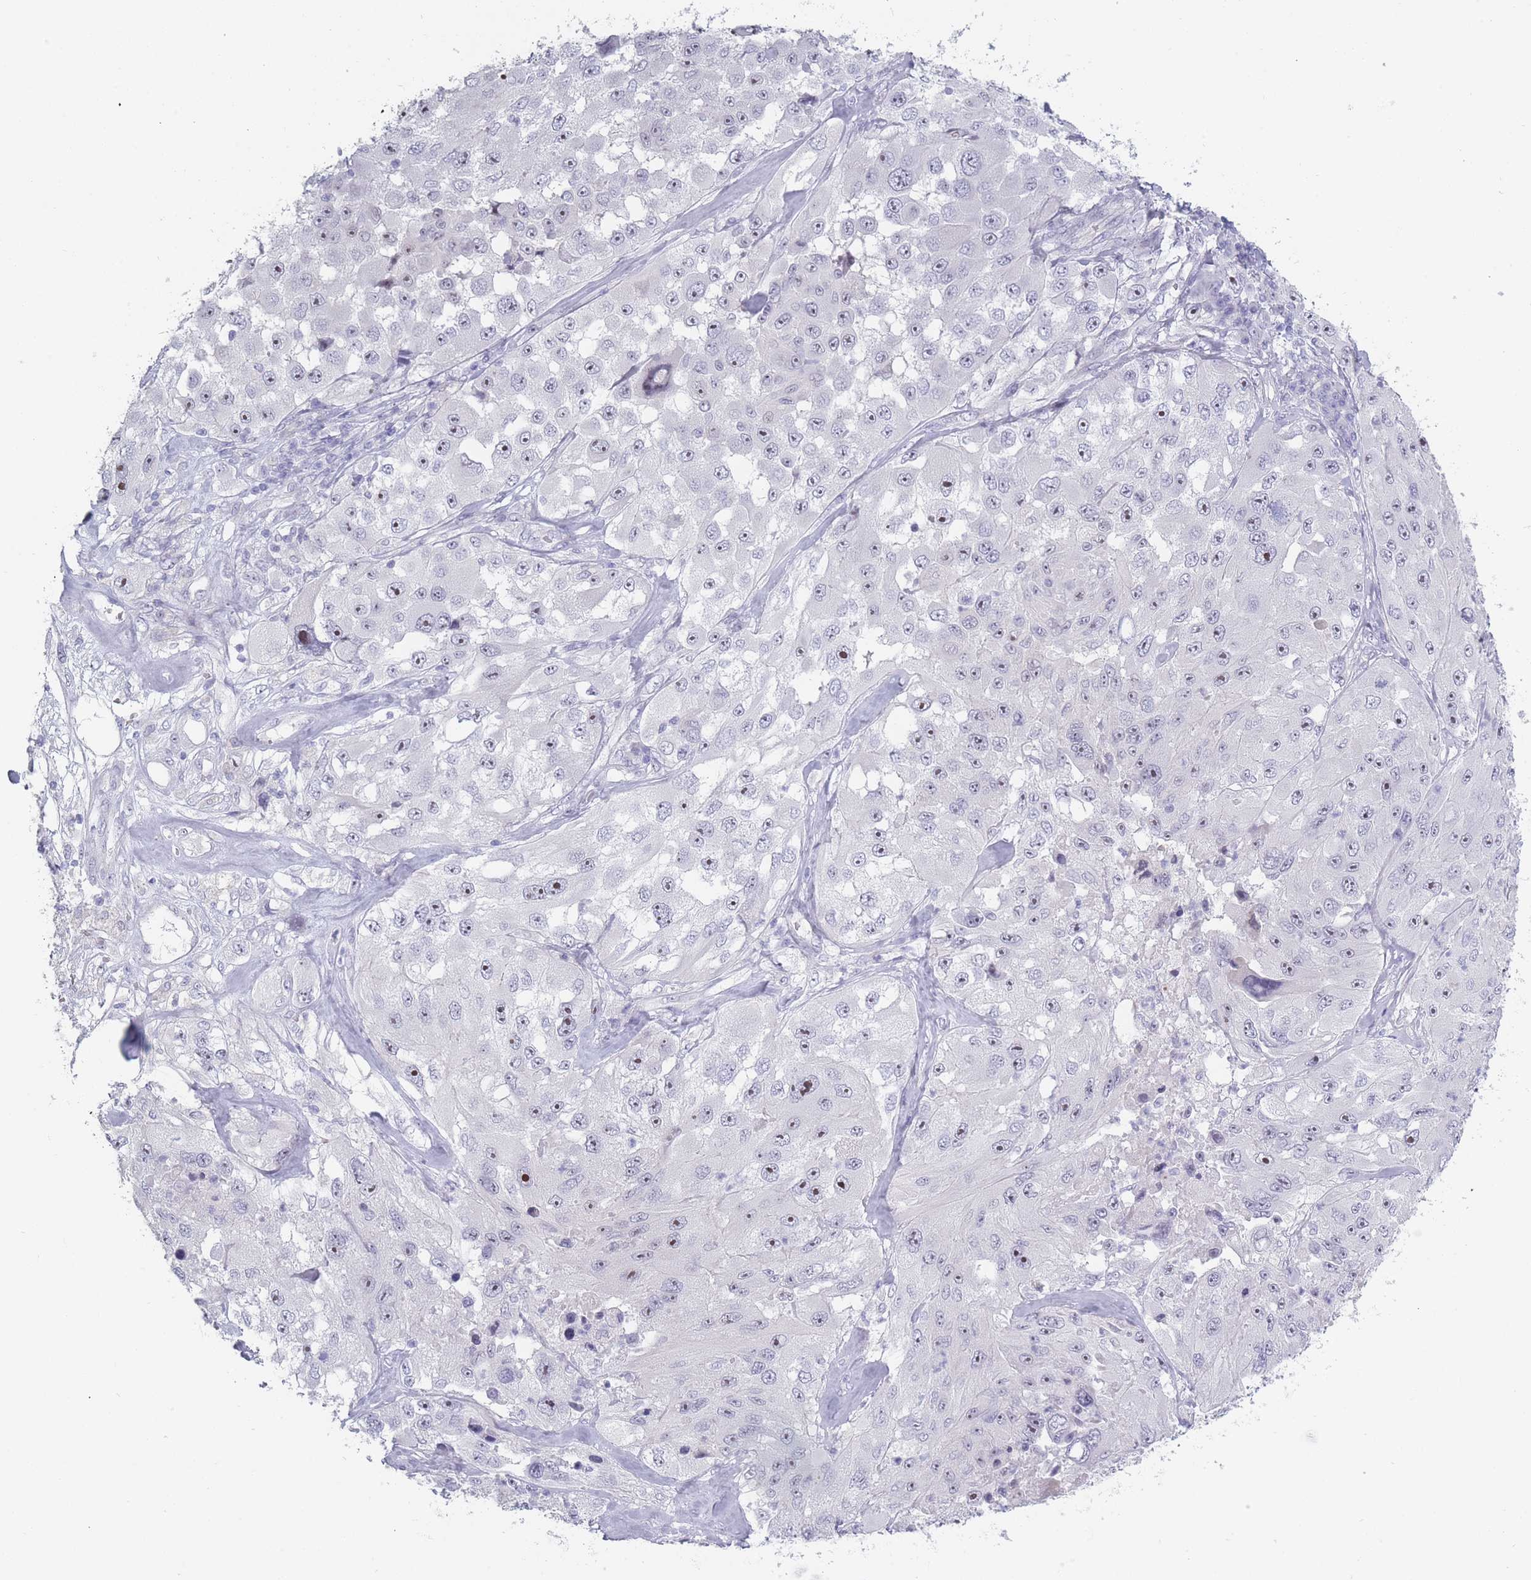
{"staining": {"intensity": "moderate", "quantity": "<25%", "location": "nuclear"}, "tissue": "melanoma", "cell_type": "Tumor cells", "image_type": "cancer", "snomed": [{"axis": "morphology", "description": "Malignant melanoma, Metastatic site"}, {"axis": "topography", "description": "Lymph node"}], "caption": "Tumor cells show moderate nuclear positivity in approximately <25% of cells in malignant melanoma (metastatic site). The protein of interest is shown in brown color, while the nuclei are stained blue.", "gene": "ROS1", "patient": {"sex": "male", "age": 62}}